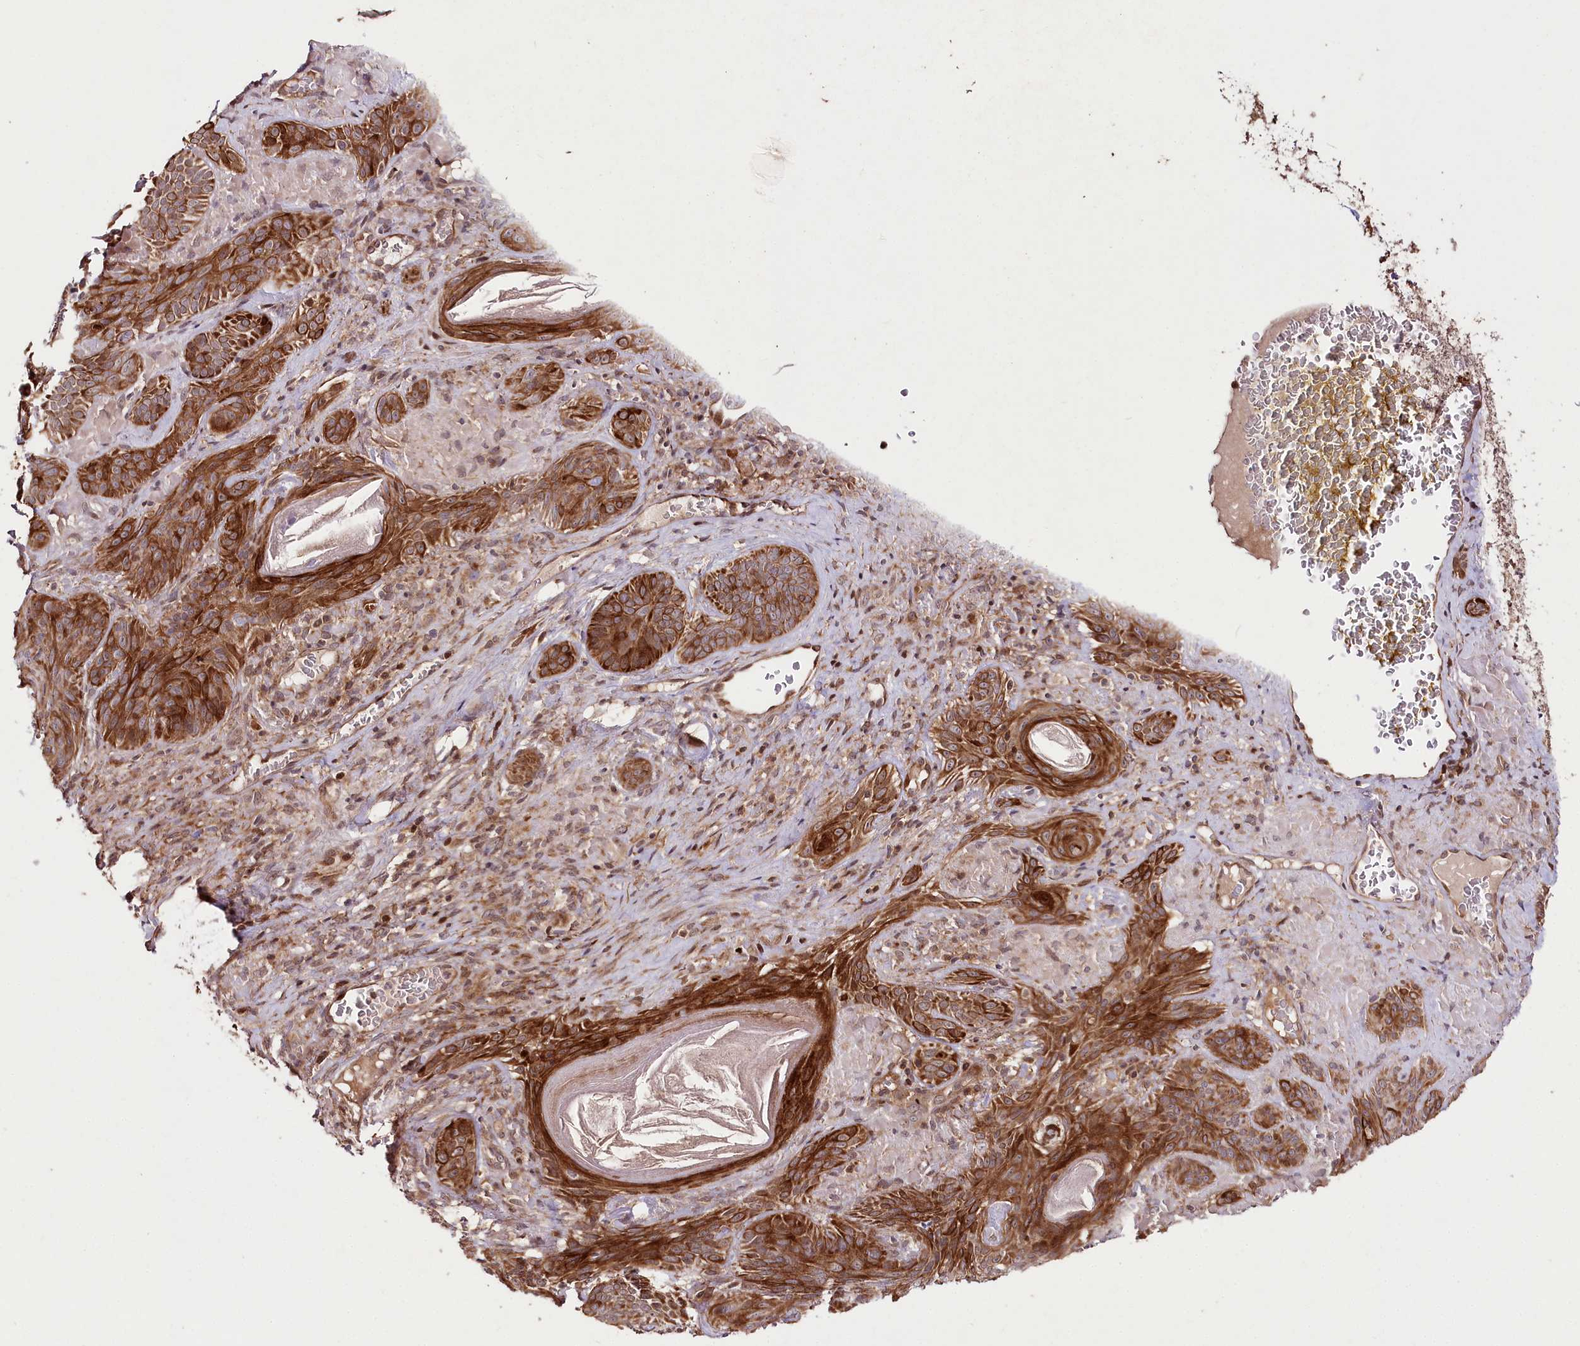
{"staining": {"intensity": "strong", "quantity": ">75%", "location": "cytoplasmic/membranous"}, "tissue": "skin cancer", "cell_type": "Tumor cells", "image_type": "cancer", "snomed": [{"axis": "morphology", "description": "Basal cell carcinoma"}, {"axis": "topography", "description": "Skin"}], "caption": "This photomicrograph demonstrates immunohistochemistry staining of basal cell carcinoma (skin), with high strong cytoplasmic/membranous staining in about >75% of tumor cells.", "gene": "PHLDB1", "patient": {"sex": "male", "age": 85}}